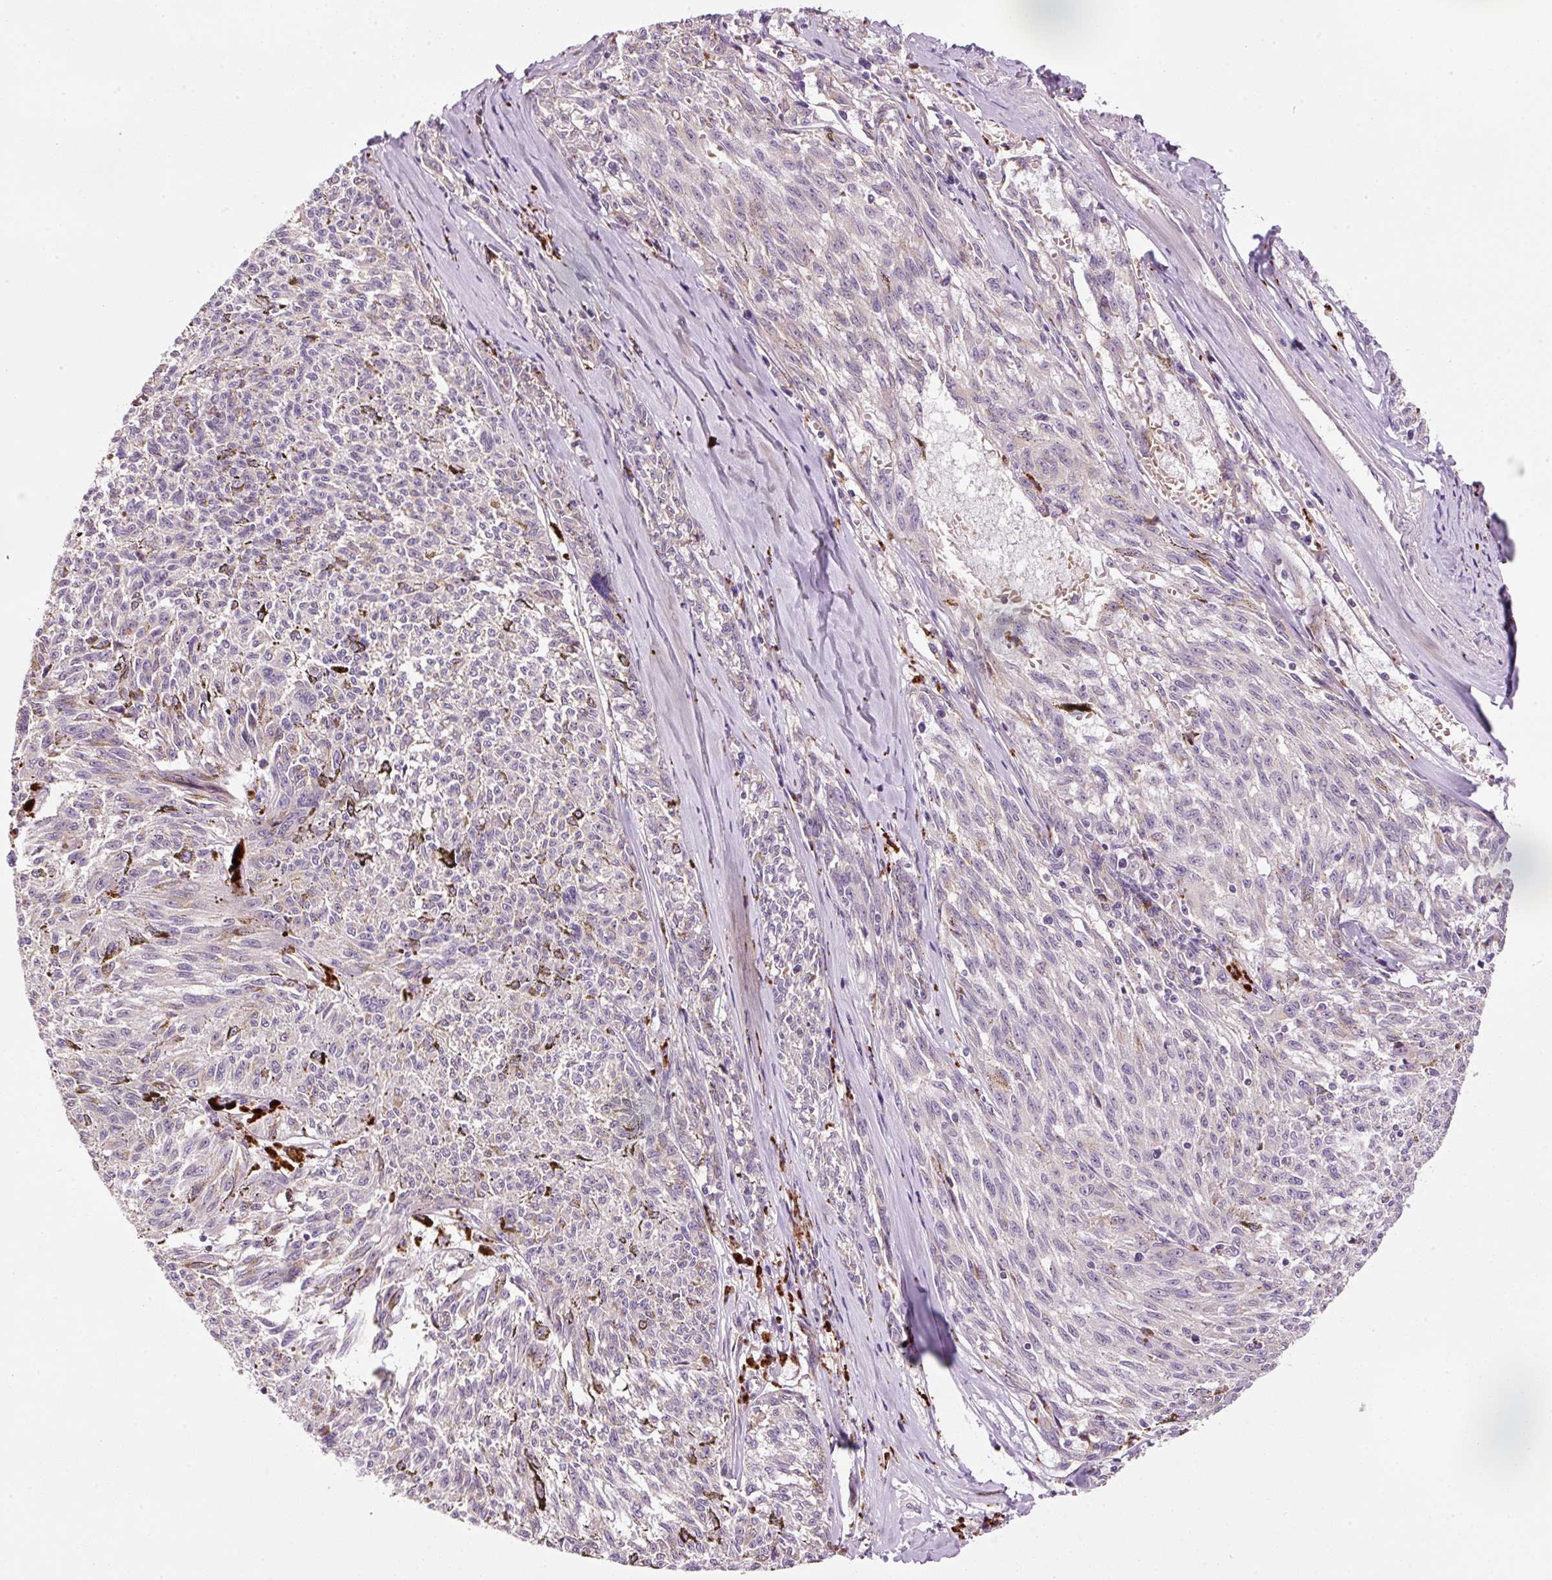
{"staining": {"intensity": "negative", "quantity": "none", "location": "none"}, "tissue": "melanoma", "cell_type": "Tumor cells", "image_type": "cancer", "snomed": [{"axis": "morphology", "description": "Malignant melanoma, NOS"}, {"axis": "topography", "description": "Skin"}], "caption": "The immunohistochemistry histopathology image has no significant expression in tumor cells of malignant melanoma tissue.", "gene": "ZNF639", "patient": {"sex": "female", "age": 72}}